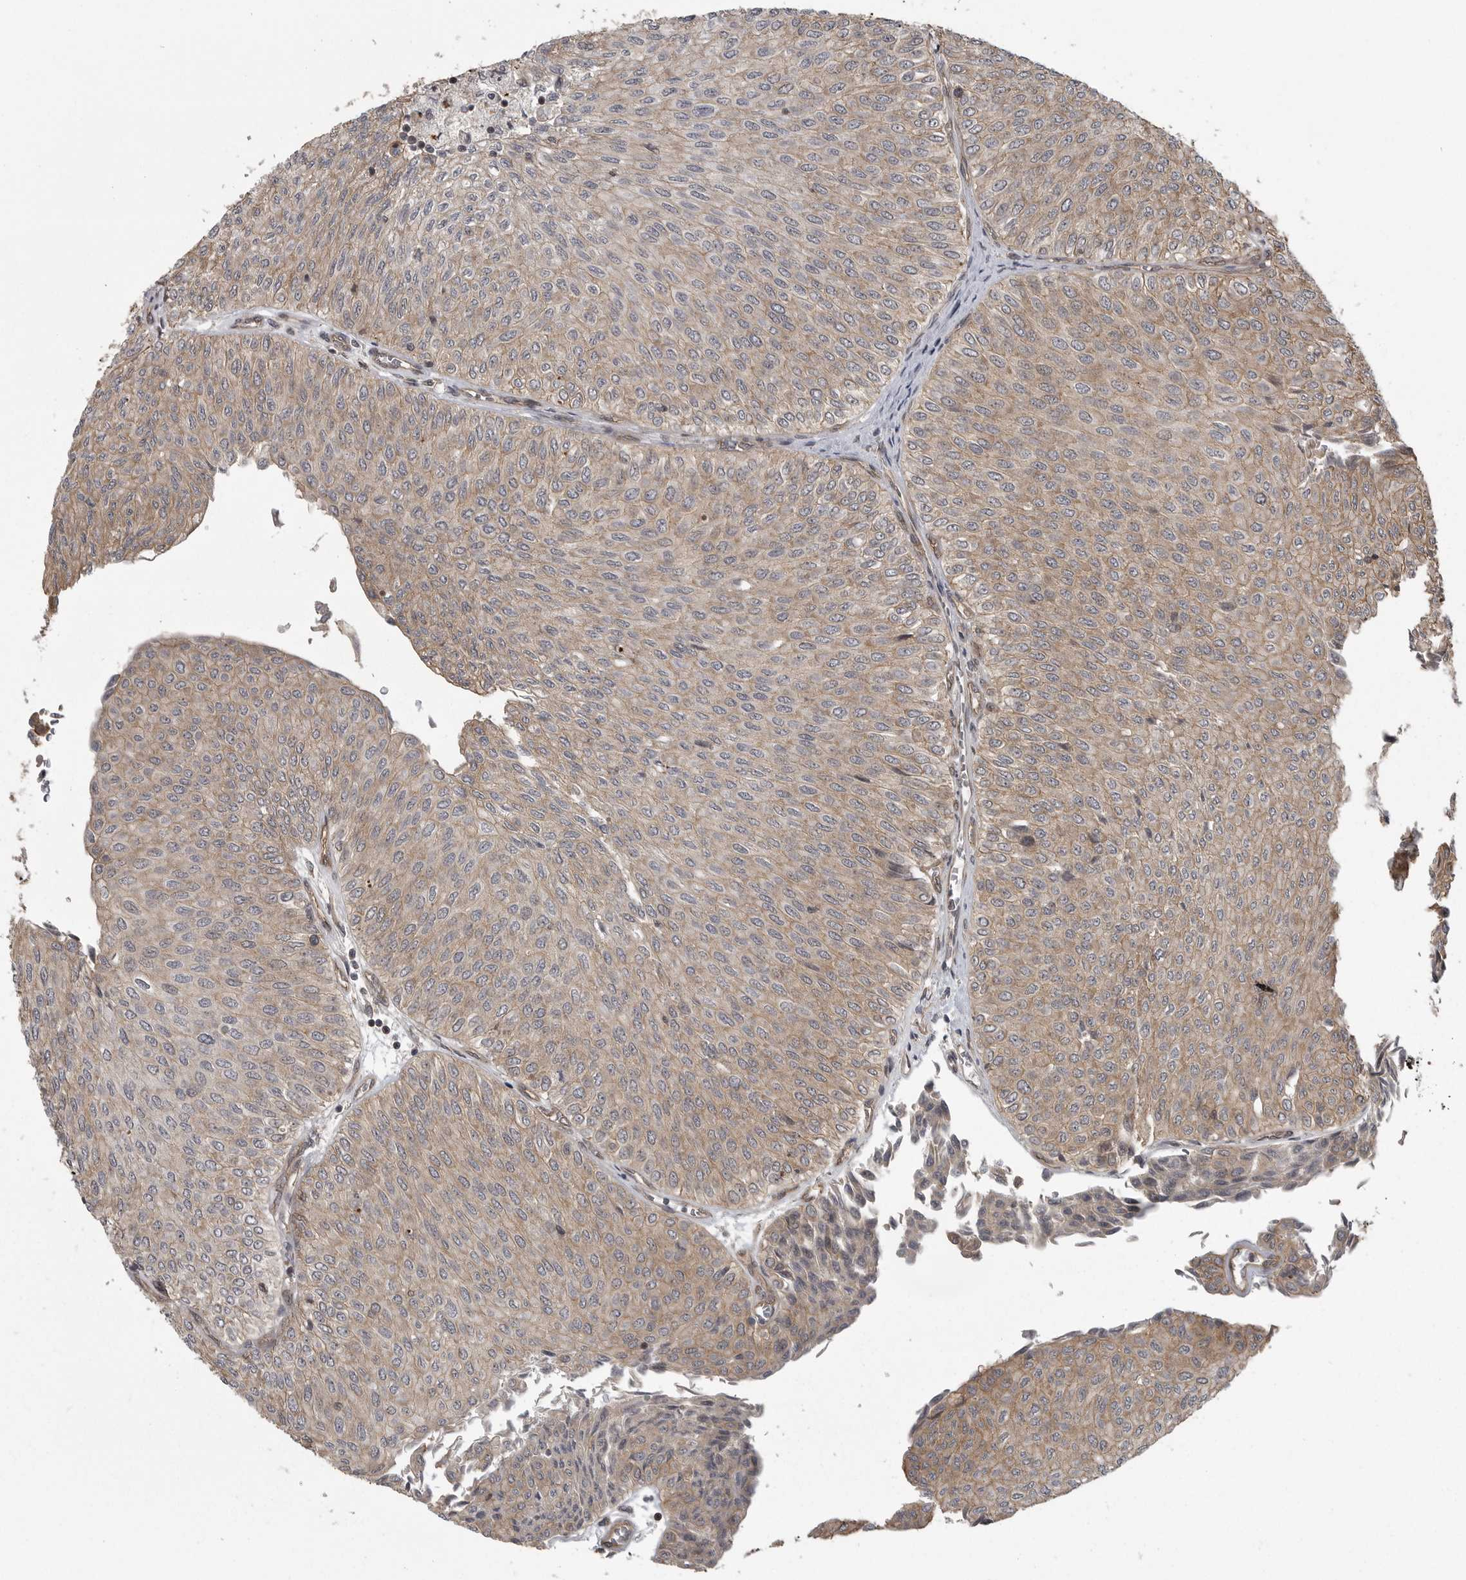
{"staining": {"intensity": "weak", "quantity": ">75%", "location": "cytoplasmic/membranous"}, "tissue": "urothelial cancer", "cell_type": "Tumor cells", "image_type": "cancer", "snomed": [{"axis": "morphology", "description": "Urothelial carcinoma, Low grade"}, {"axis": "topography", "description": "Urinary bladder"}], "caption": "Immunohistochemical staining of human low-grade urothelial carcinoma reveals low levels of weak cytoplasmic/membranous staining in about >75% of tumor cells.", "gene": "DNAJC8", "patient": {"sex": "male", "age": 78}}